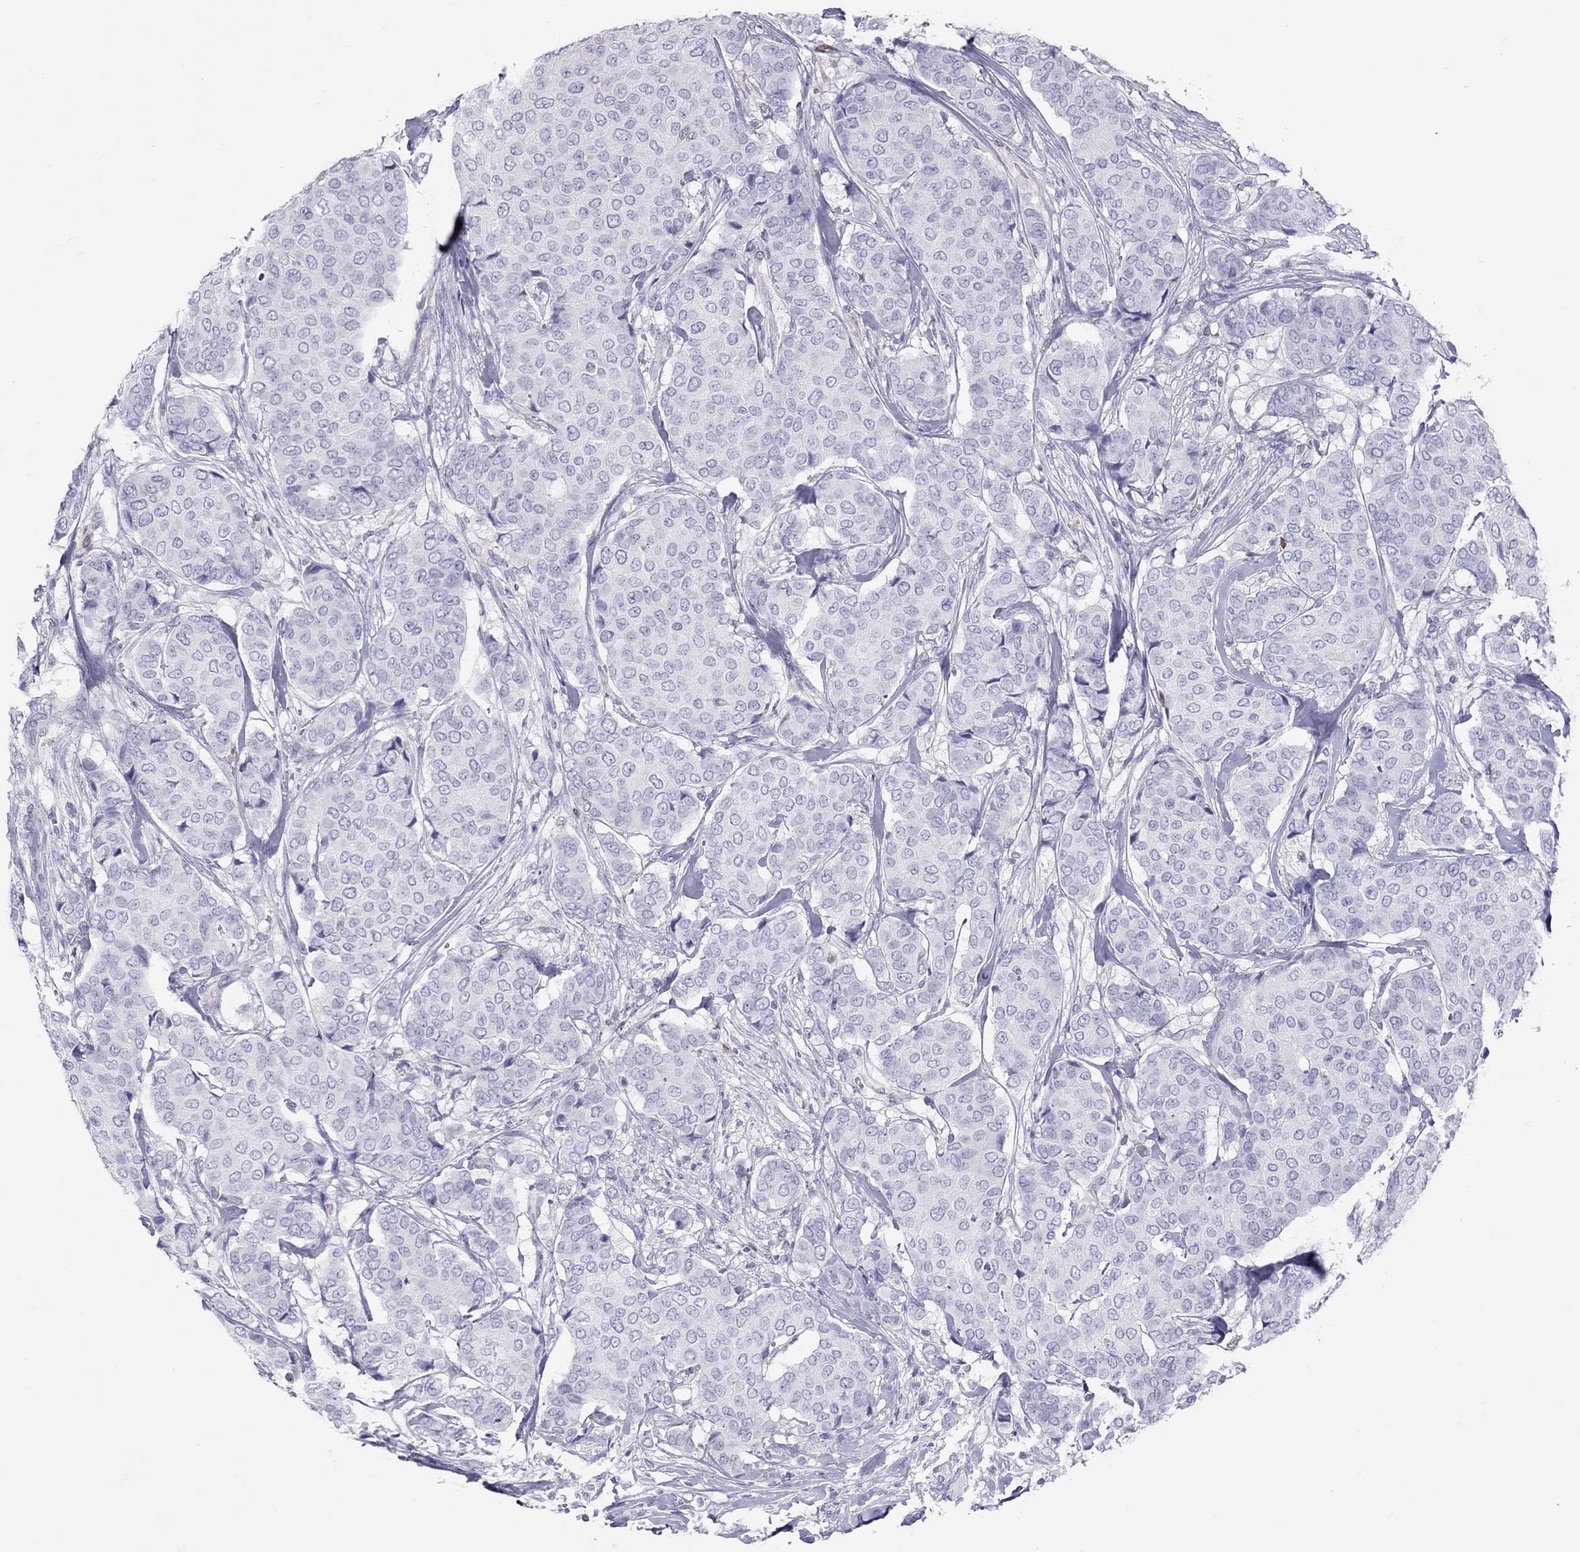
{"staining": {"intensity": "negative", "quantity": "none", "location": "none"}, "tissue": "breast cancer", "cell_type": "Tumor cells", "image_type": "cancer", "snomed": [{"axis": "morphology", "description": "Duct carcinoma"}, {"axis": "topography", "description": "Breast"}], "caption": "A high-resolution photomicrograph shows immunohistochemistry (IHC) staining of breast cancer, which shows no significant positivity in tumor cells.", "gene": "STAG3", "patient": {"sex": "female", "age": 75}}